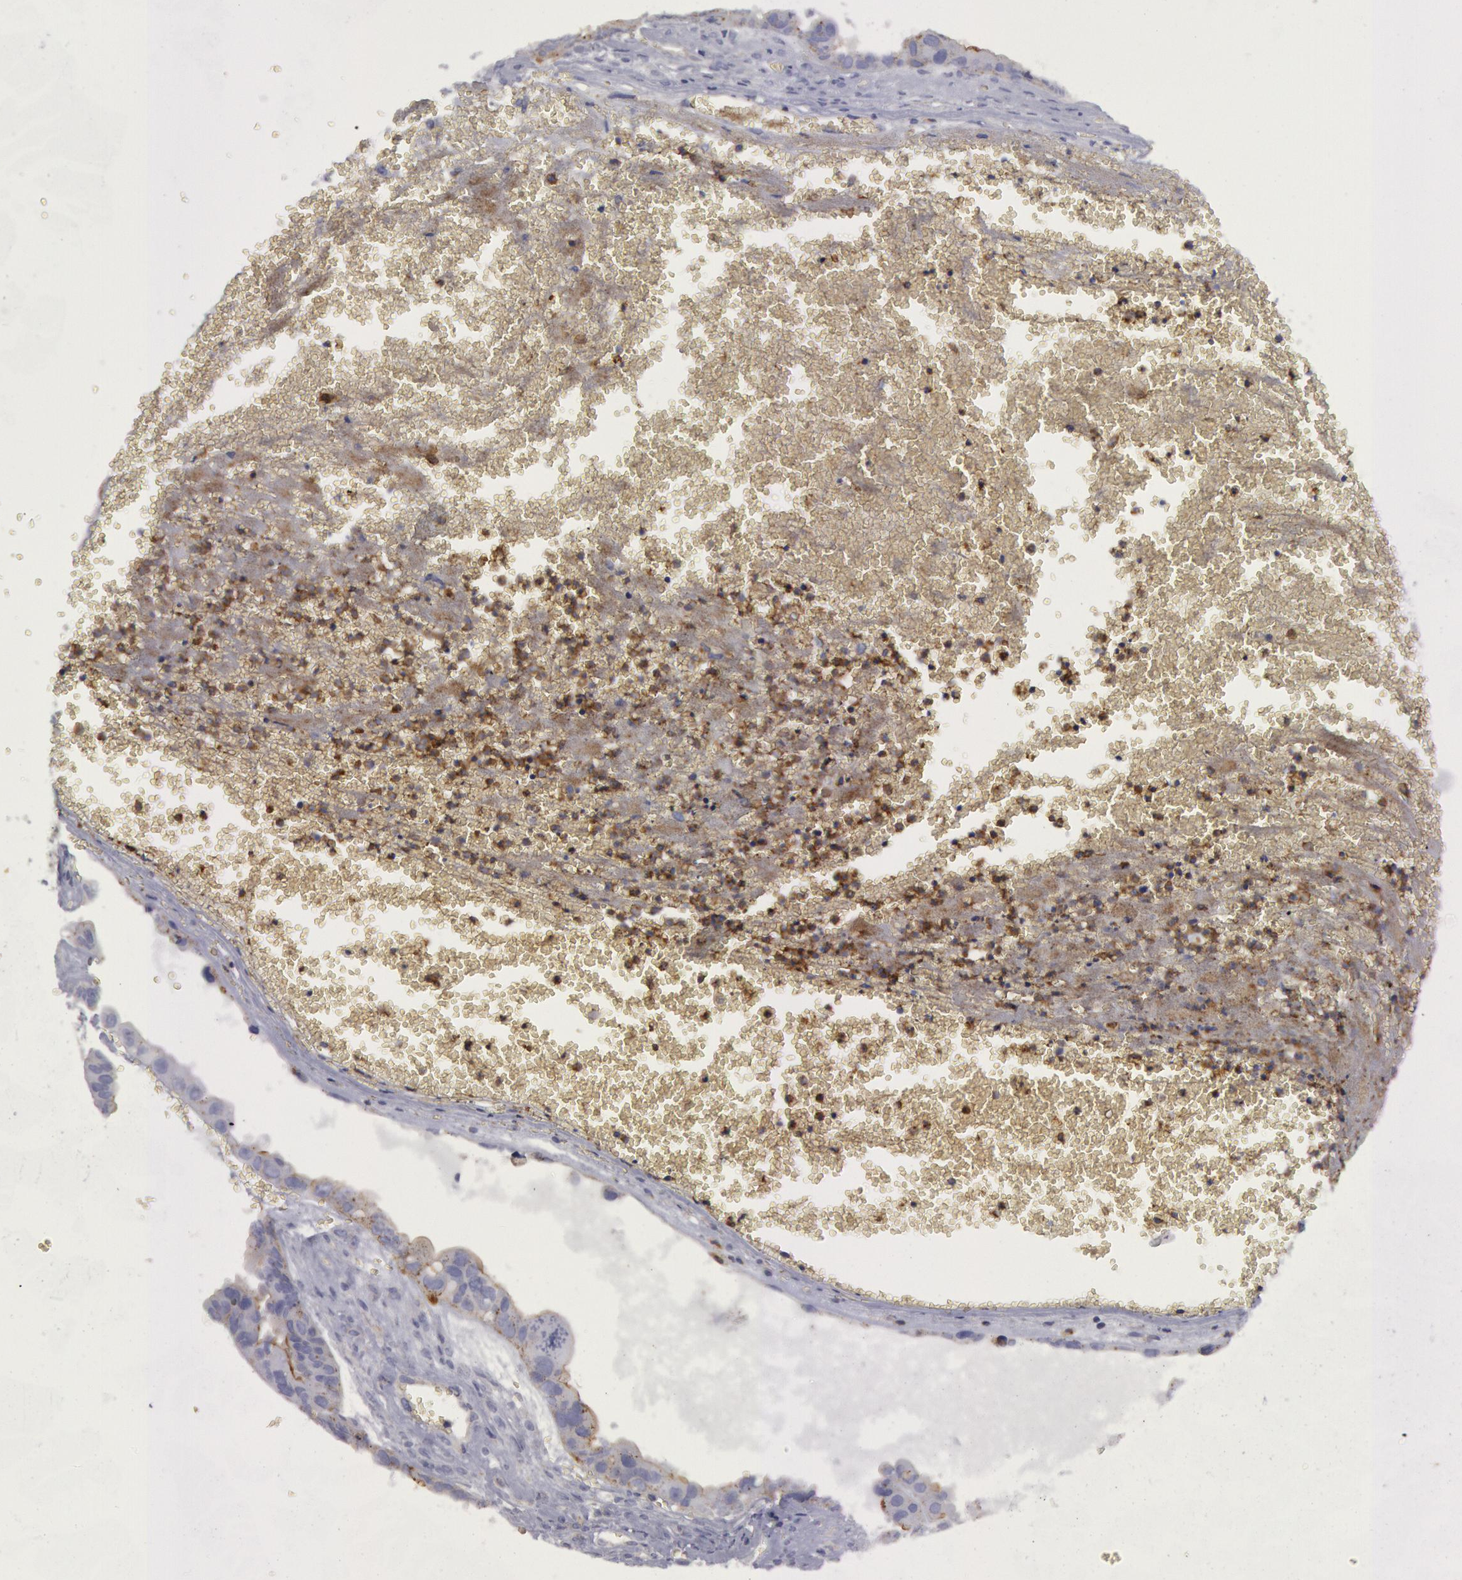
{"staining": {"intensity": "negative", "quantity": "none", "location": "none"}, "tissue": "ovarian cancer", "cell_type": "Tumor cells", "image_type": "cancer", "snomed": [{"axis": "morphology", "description": "Carcinoma, endometroid"}, {"axis": "topography", "description": "Ovary"}], "caption": "The immunohistochemistry histopathology image has no significant expression in tumor cells of ovarian cancer (endometroid carcinoma) tissue.", "gene": "FLOT1", "patient": {"sex": "female", "age": 85}}